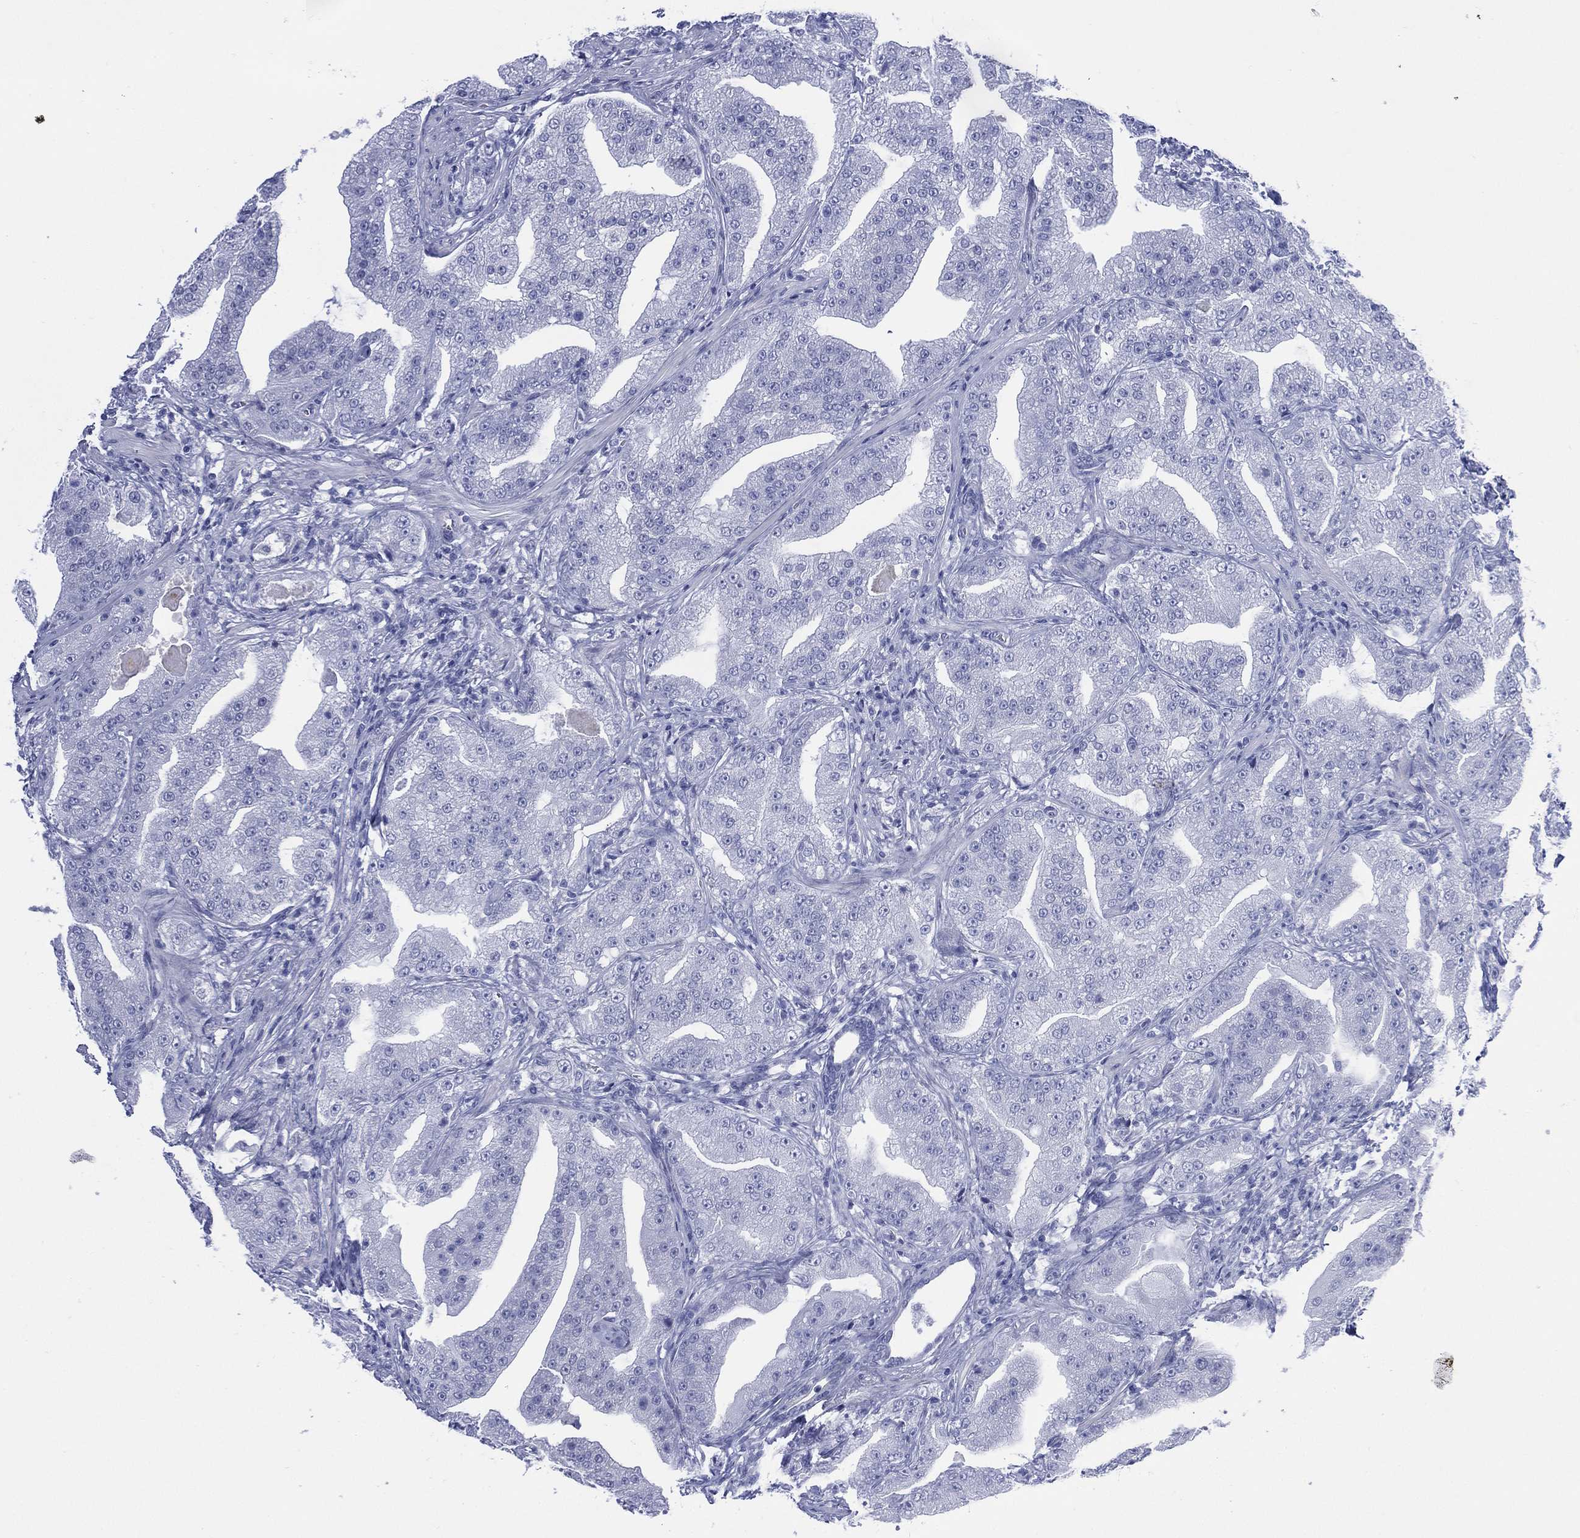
{"staining": {"intensity": "negative", "quantity": "none", "location": "none"}, "tissue": "prostate cancer", "cell_type": "Tumor cells", "image_type": "cancer", "snomed": [{"axis": "morphology", "description": "Adenocarcinoma, Low grade"}, {"axis": "topography", "description": "Prostate"}], "caption": "This is a histopathology image of IHC staining of prostate cancer (low-grade adenocarcinoma), which shows no staining in tumor cells.", "gene": "LRRD1", "patient": {"sex": "male", "age": 62}}